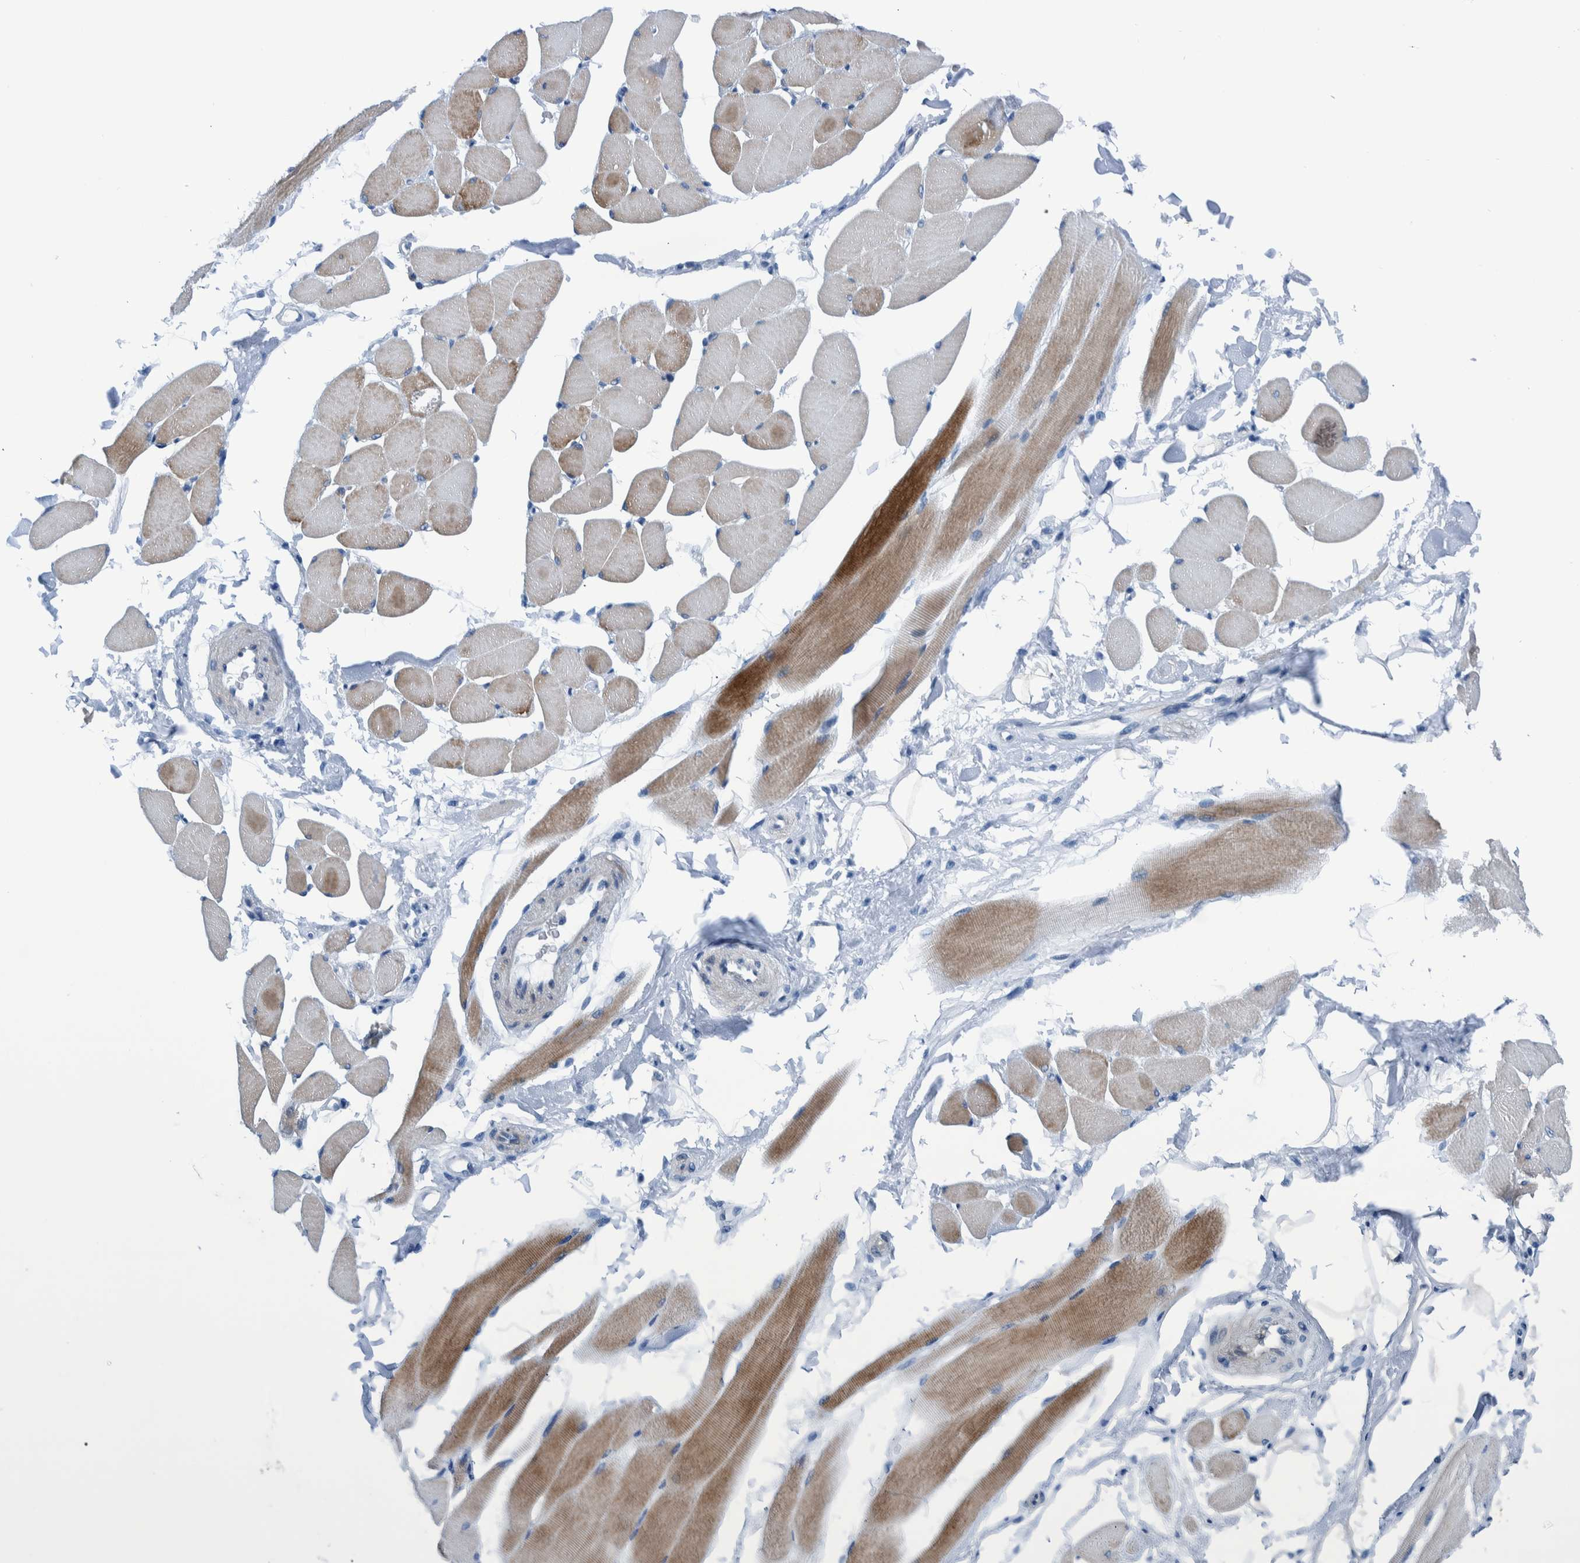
{"staining": {"intensity": "strong", "quantity": "25%-75%", "location": "cytoplasmic/membranous"}, "tissue": "skeletal muscle", "cell_type": "Myocytes", "image_type": "normal", "snomed": [{"axis": "morphology", "description": "Normal tissue, NOS"}, {"axis": "topography", "description": "Skeletal muscle"}, {"axis": "topography", "description": "Peripheral nerve tissue"}], "caption": "A high-resolution image shows IHC staining of benign skeletal muscle, which displays strong cytoplasmic/membranous expression in approximately 25%-75% of myocytes.", "gene": "IDO1", "patient": {"sex": "female", "age": 84}}